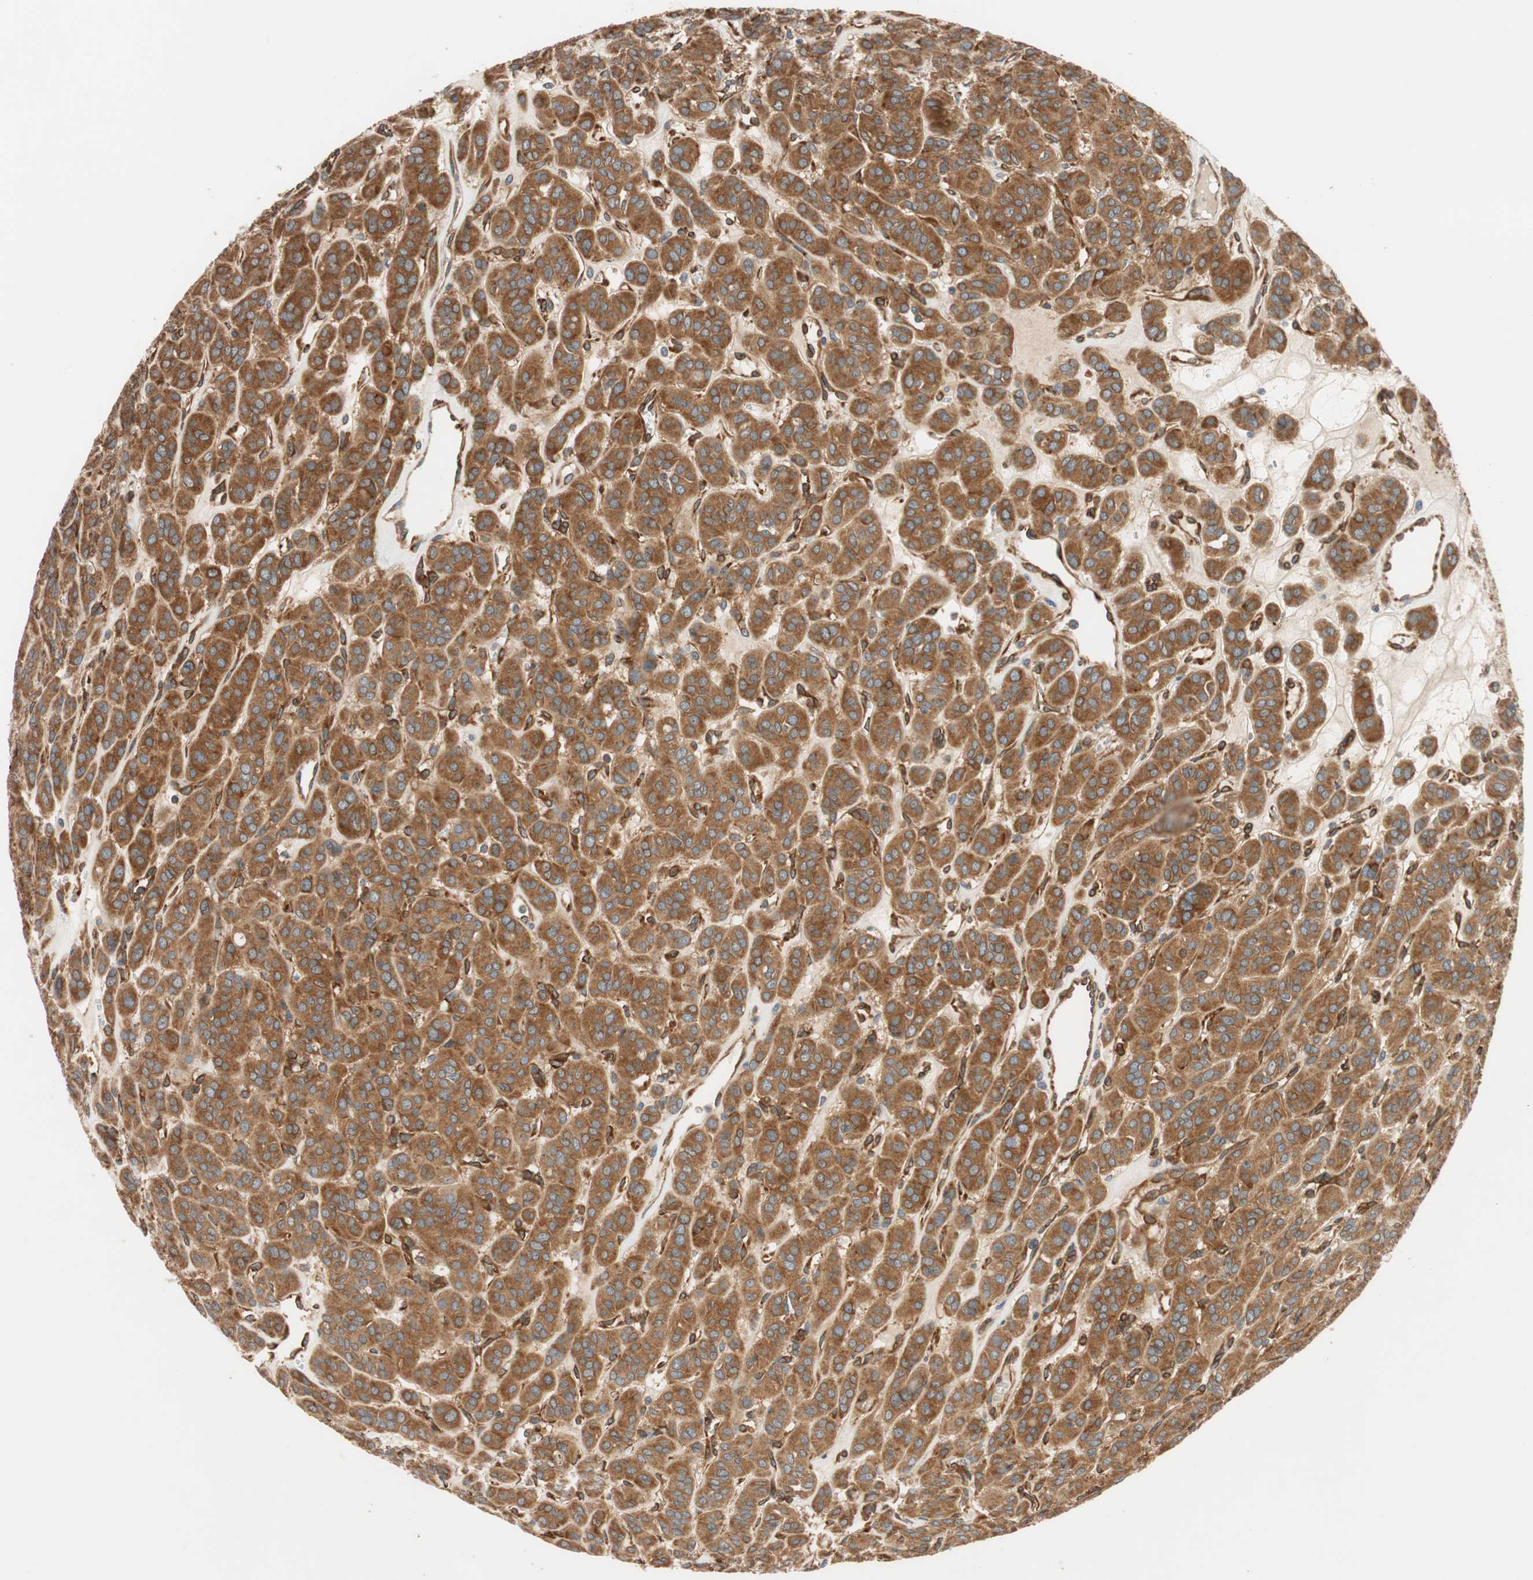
{"staining": {"intensity": "strong", "quantity": ">75%", "location": "cytoplasmic/membranous"}, "tissue": "thyroid cancer", "cell_type": "Tumor cells", "image_type": "cancer", "snomed": [{"axis": "morphology", "description": "Follicular adenoma carcinoma, NOS"}, {"axis": "topography", "description": "Thyroid gland"}], "caption": "A brown stain highlights strong cytoplasmic/membranous expression of a protein in human follicular adenoma carcinoma (thyroid) tumor cells.", "gene": "WASL", "patient": {"sex": "female", "age": 71}}